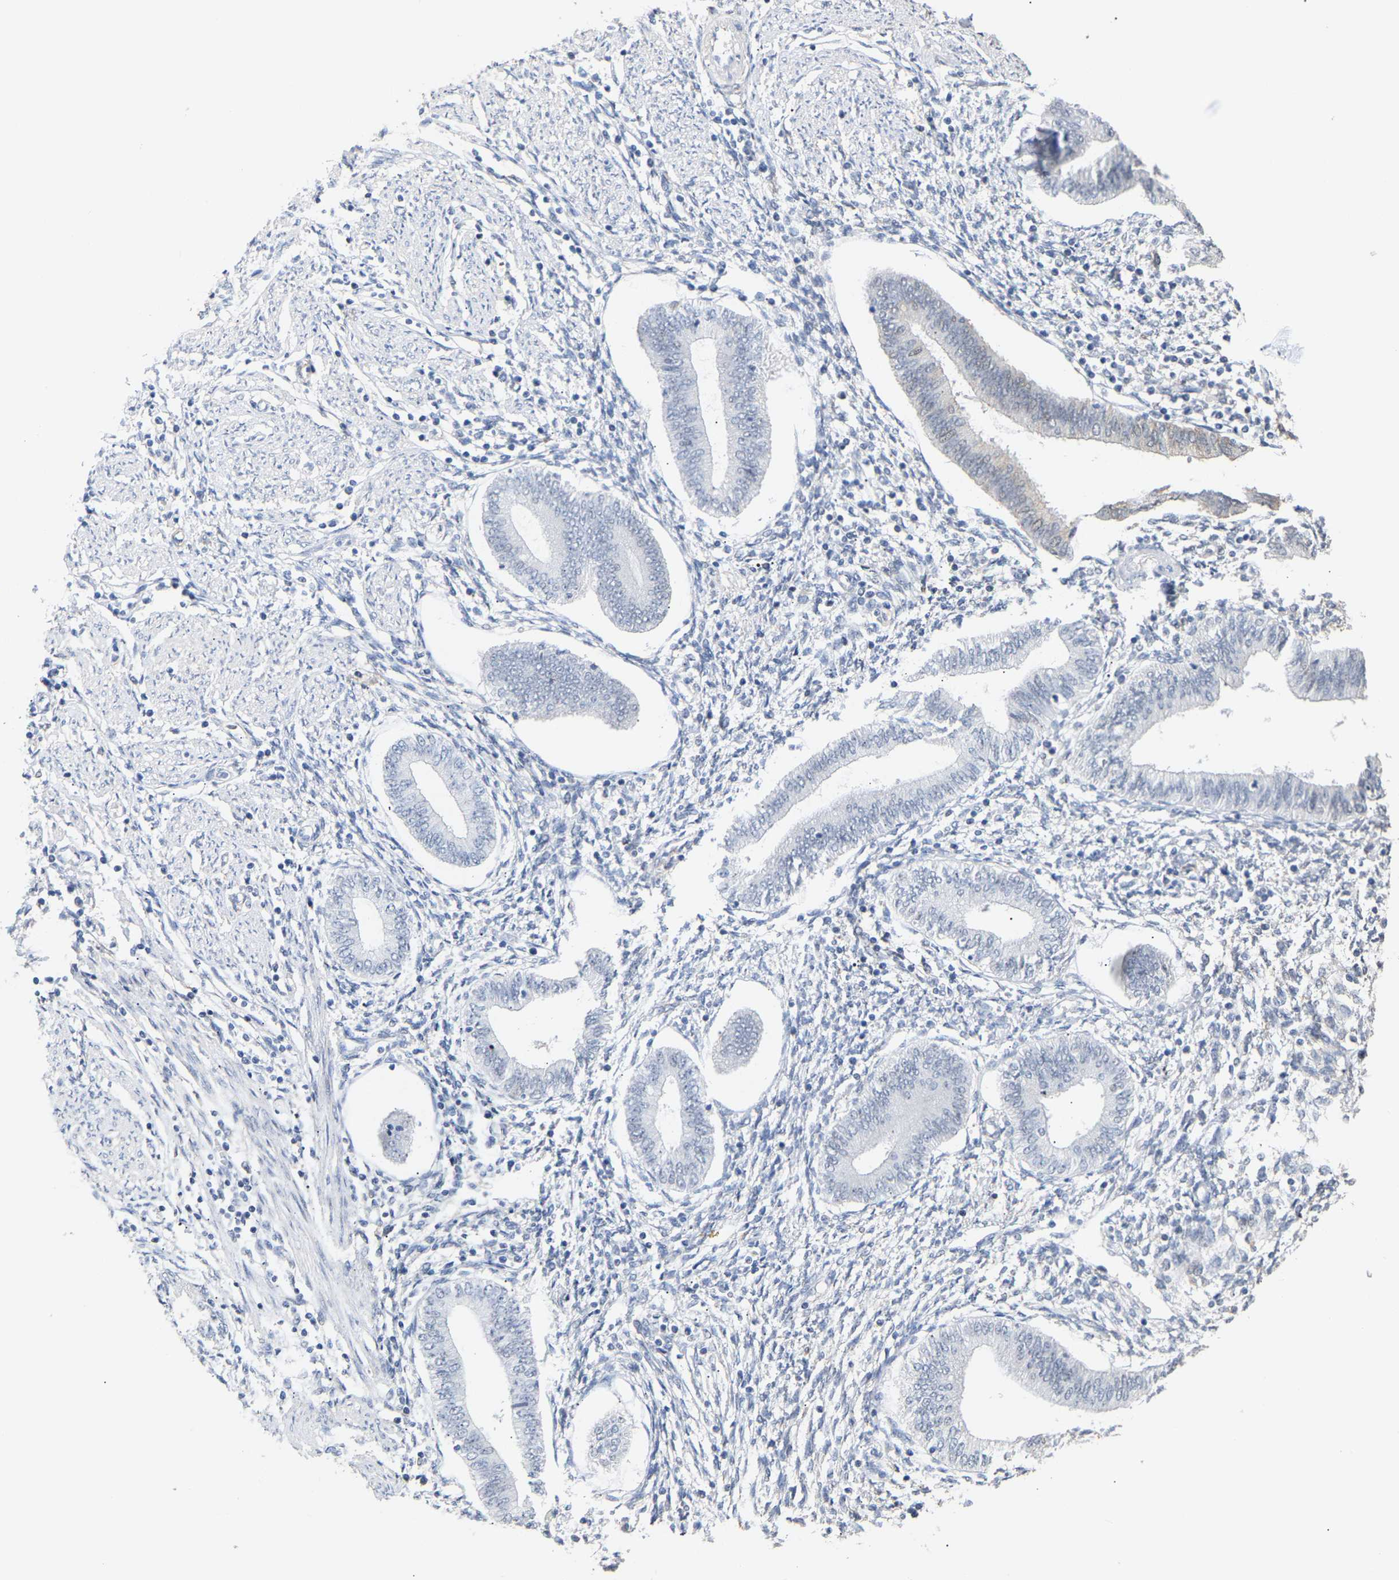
{"staining": {"intensity": "weak", "quantity": "<25%", "location": "nuclear"}, "tissue": "endometrium", "cell_type": "Cells in endometrial stroma", "image_type": "normal", "snomed": [{"axis": "morphology", "description": "Normal tissue, NOS"}, {"axis": "topography", "description": "Endometrium"}], "caption": "DAB (3,3'-diaminobenzidine) immunohistochemical staining of normal endometrium reveals no significant expression in cells in endometrial stroma. (Immunohistochemistry (ihc), brightfield microscopy, high magnification).", "gene": "AMPH", "patient": {"sex": "female", "age": 50}}